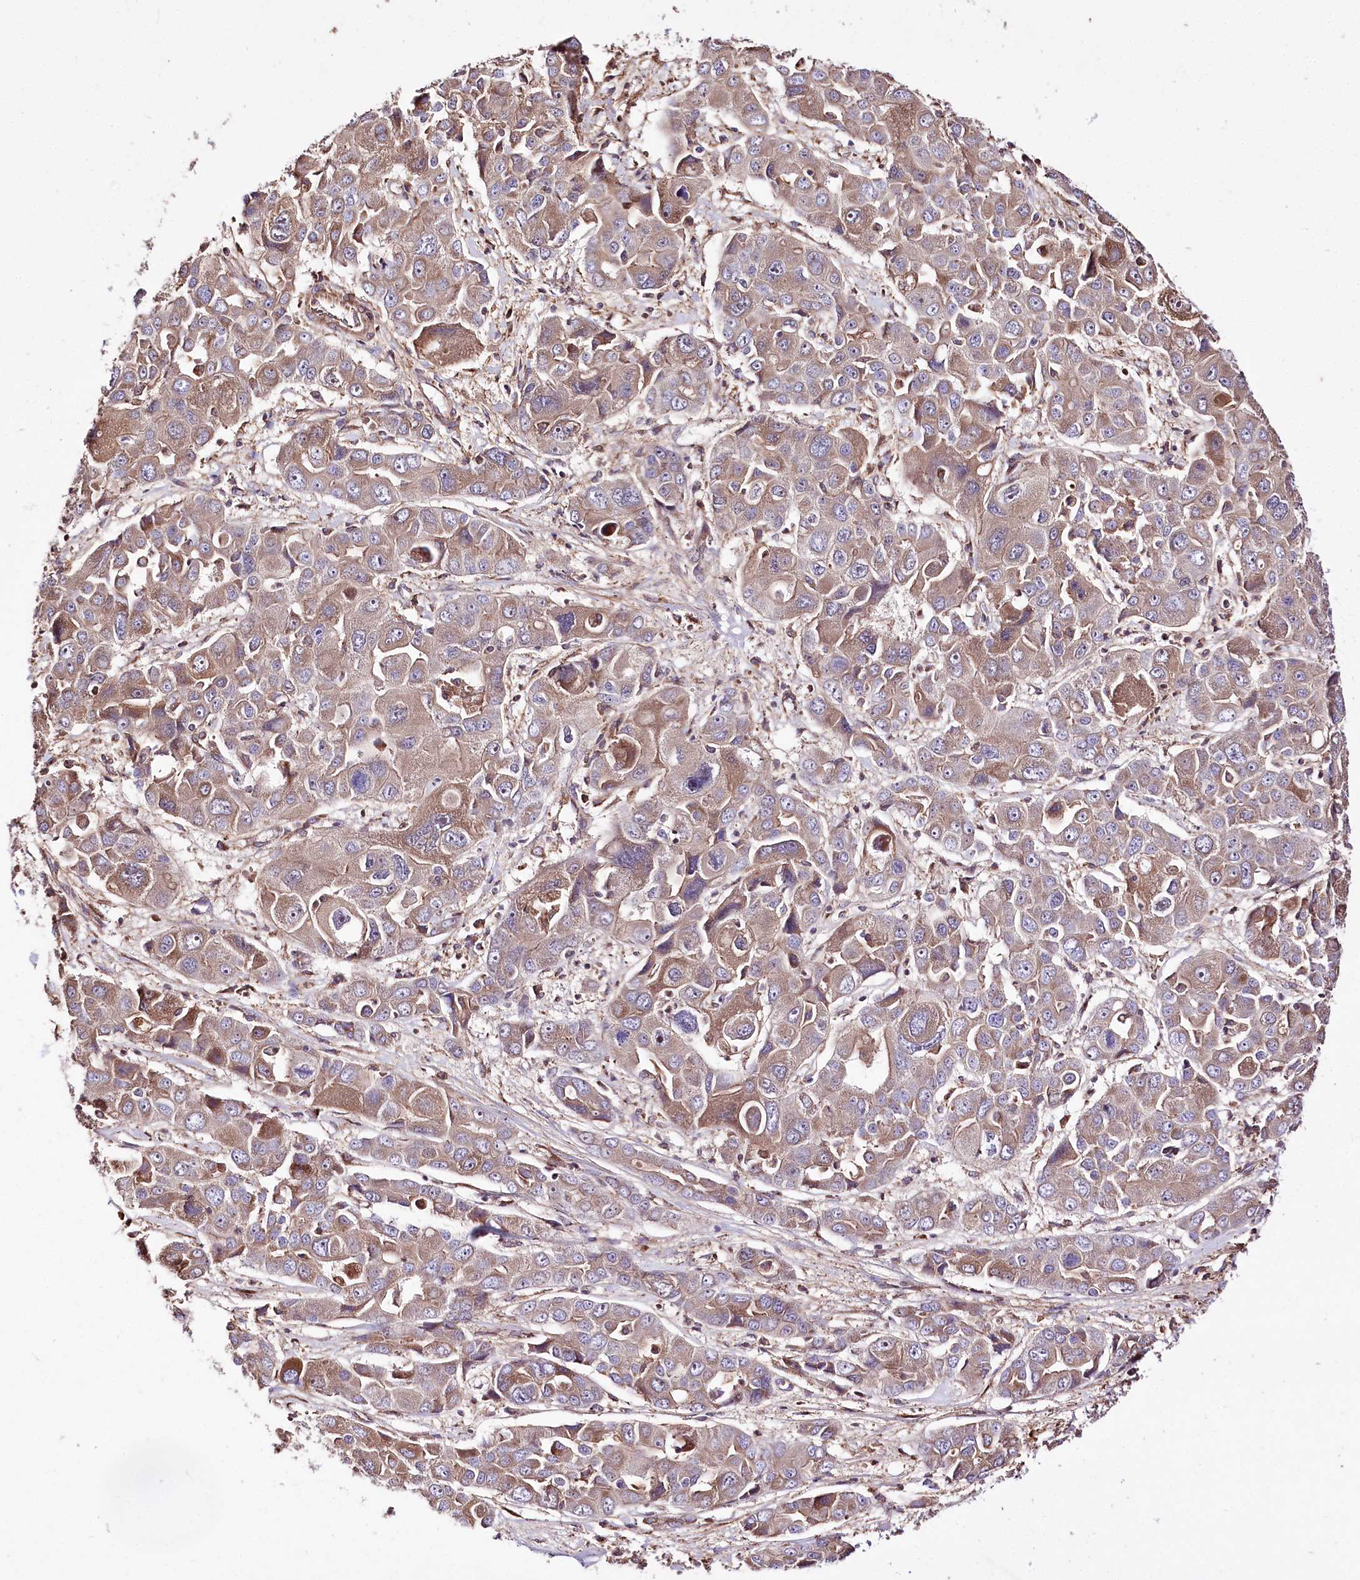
{"staining": {"intensity": "moderate", "quantity": "25%-75%", "location": "cytoplasmic/membranous"}, "tissue": "liver cancer", "cell_type": "Tumor cells", "image_type": "cancer", "snomed": [{"axis": "morphology", "description": "Cholangiocarcinoma"}, {"axis": "topography", "description": "Liver"}], "caption": "Immunohistochemical staining of liver cancer shows medium levels of moderate cytoplasmic/membranous positivity in about 25%-75% of tumor cells. Immunohistochemistry (ihc) stains the protein of interest in brown and the nuclei are stained blue.", "gene": "WWC1", "patient": {"sex": "male", "age": 67}}